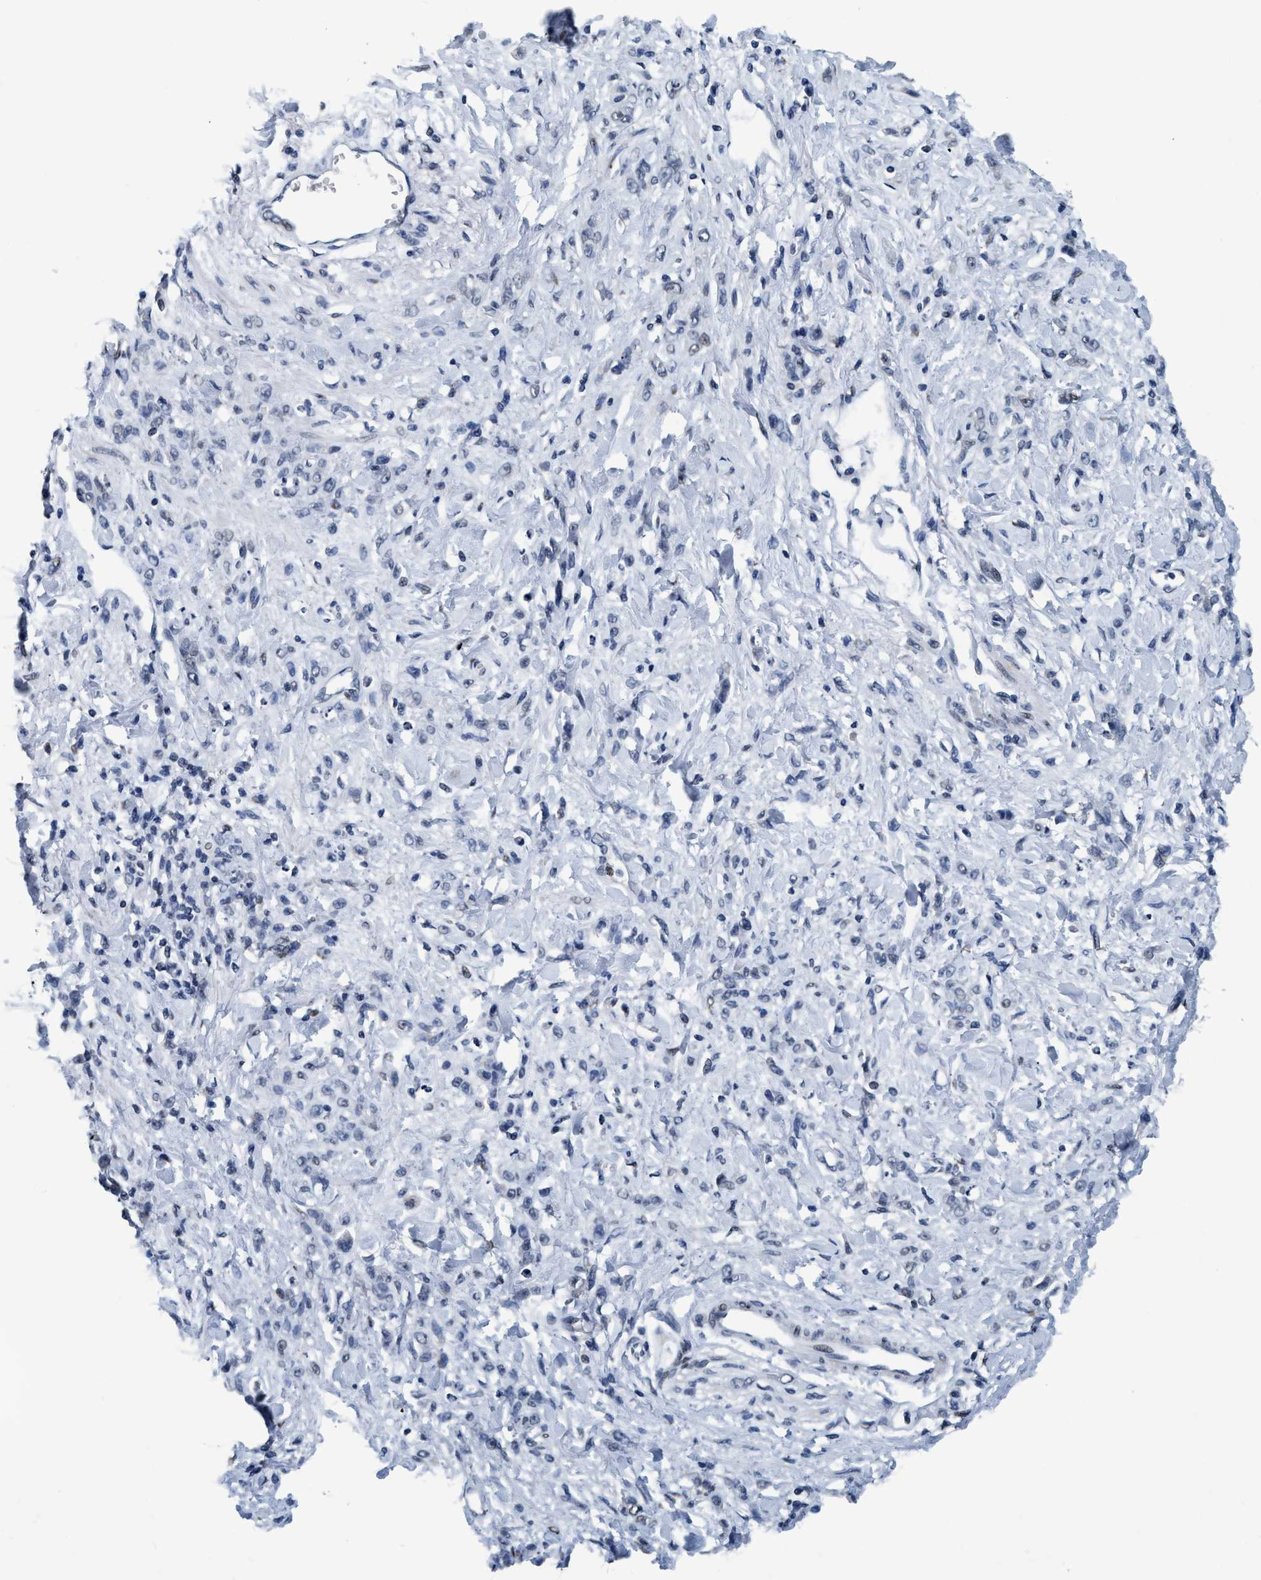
{"staining": {"intensity": "negative", "quantity": "none", "location": "none"}, "tissue": "stomach cancer", "cell_type": "Tumor cells", "image_type": "cancer", "snomed": [{"axis": "morphology", "description": "Normal tissue, NOS"}, {"axis": "morphology", "description": "Adenocarcinoma, NOS"}, {"axis": "topography", "description": "Stomach"}], "caption": "Human adenocarcinoma (stomach) stained for a protein using immunohistochemistry (IHC) demonstrates no staining in tumor cells.", "gene": "CCNE2", "patient": {"sex": "male", "age": 82}}